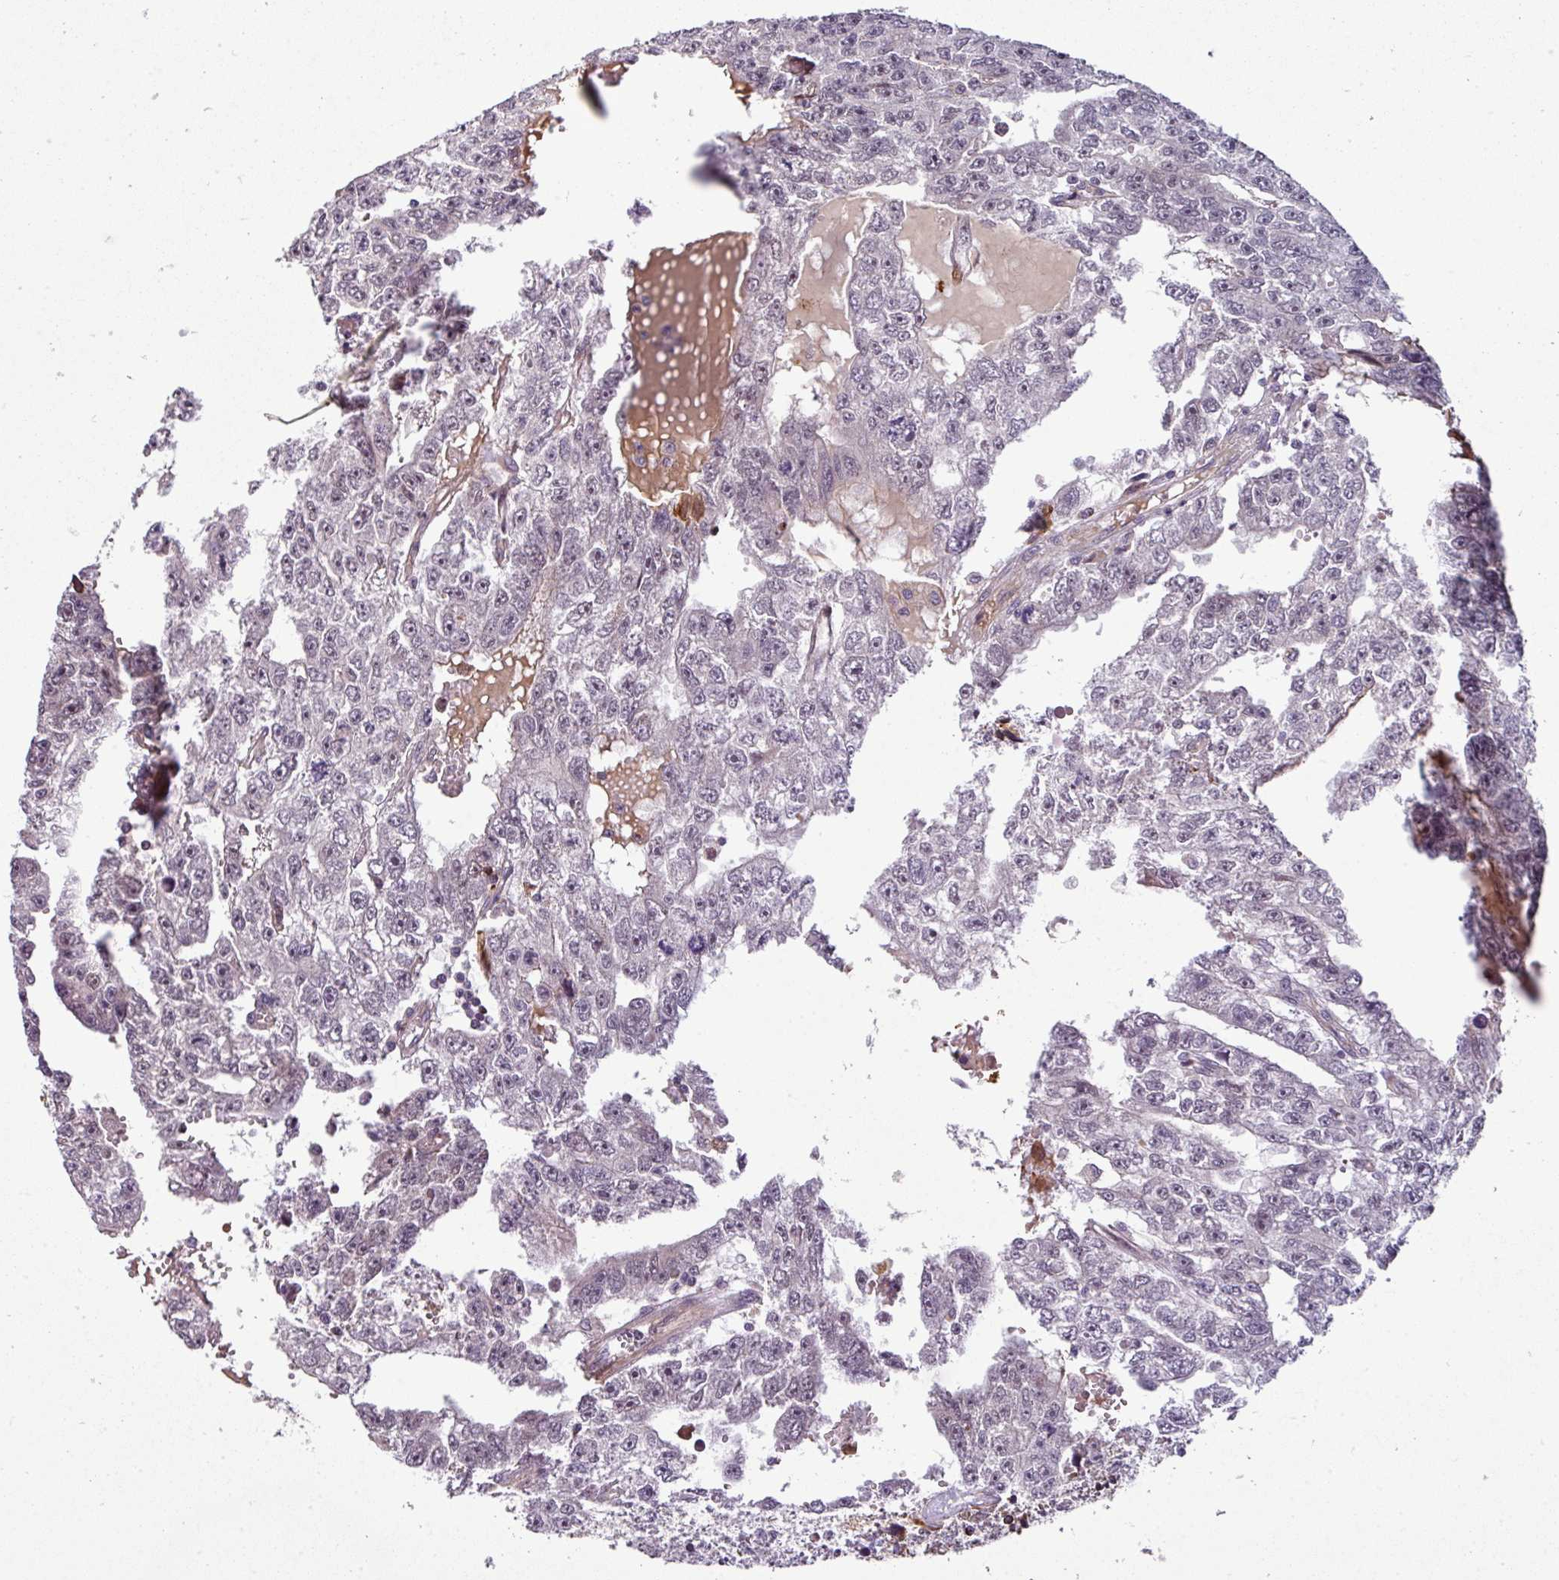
{"staining": {"intensity": "negative", "quantity": "none", "location": "none"}, "tissue": "testis cancer", "cell_type": "Tumor cells", "image_type": "cancer", "snomed": [{"axis": "morphology", "description": "Carcinoma, Embryonal, NOS"}, {"axis": "topography", "description": "Testis"}], "caption": "A photomicrograph of embryonal carcinoma (testis) stained for a protein shows no brown staining in tumor cells.", "gene": "PRELID3B", "patient": {"sex": "male", "age": 20}}